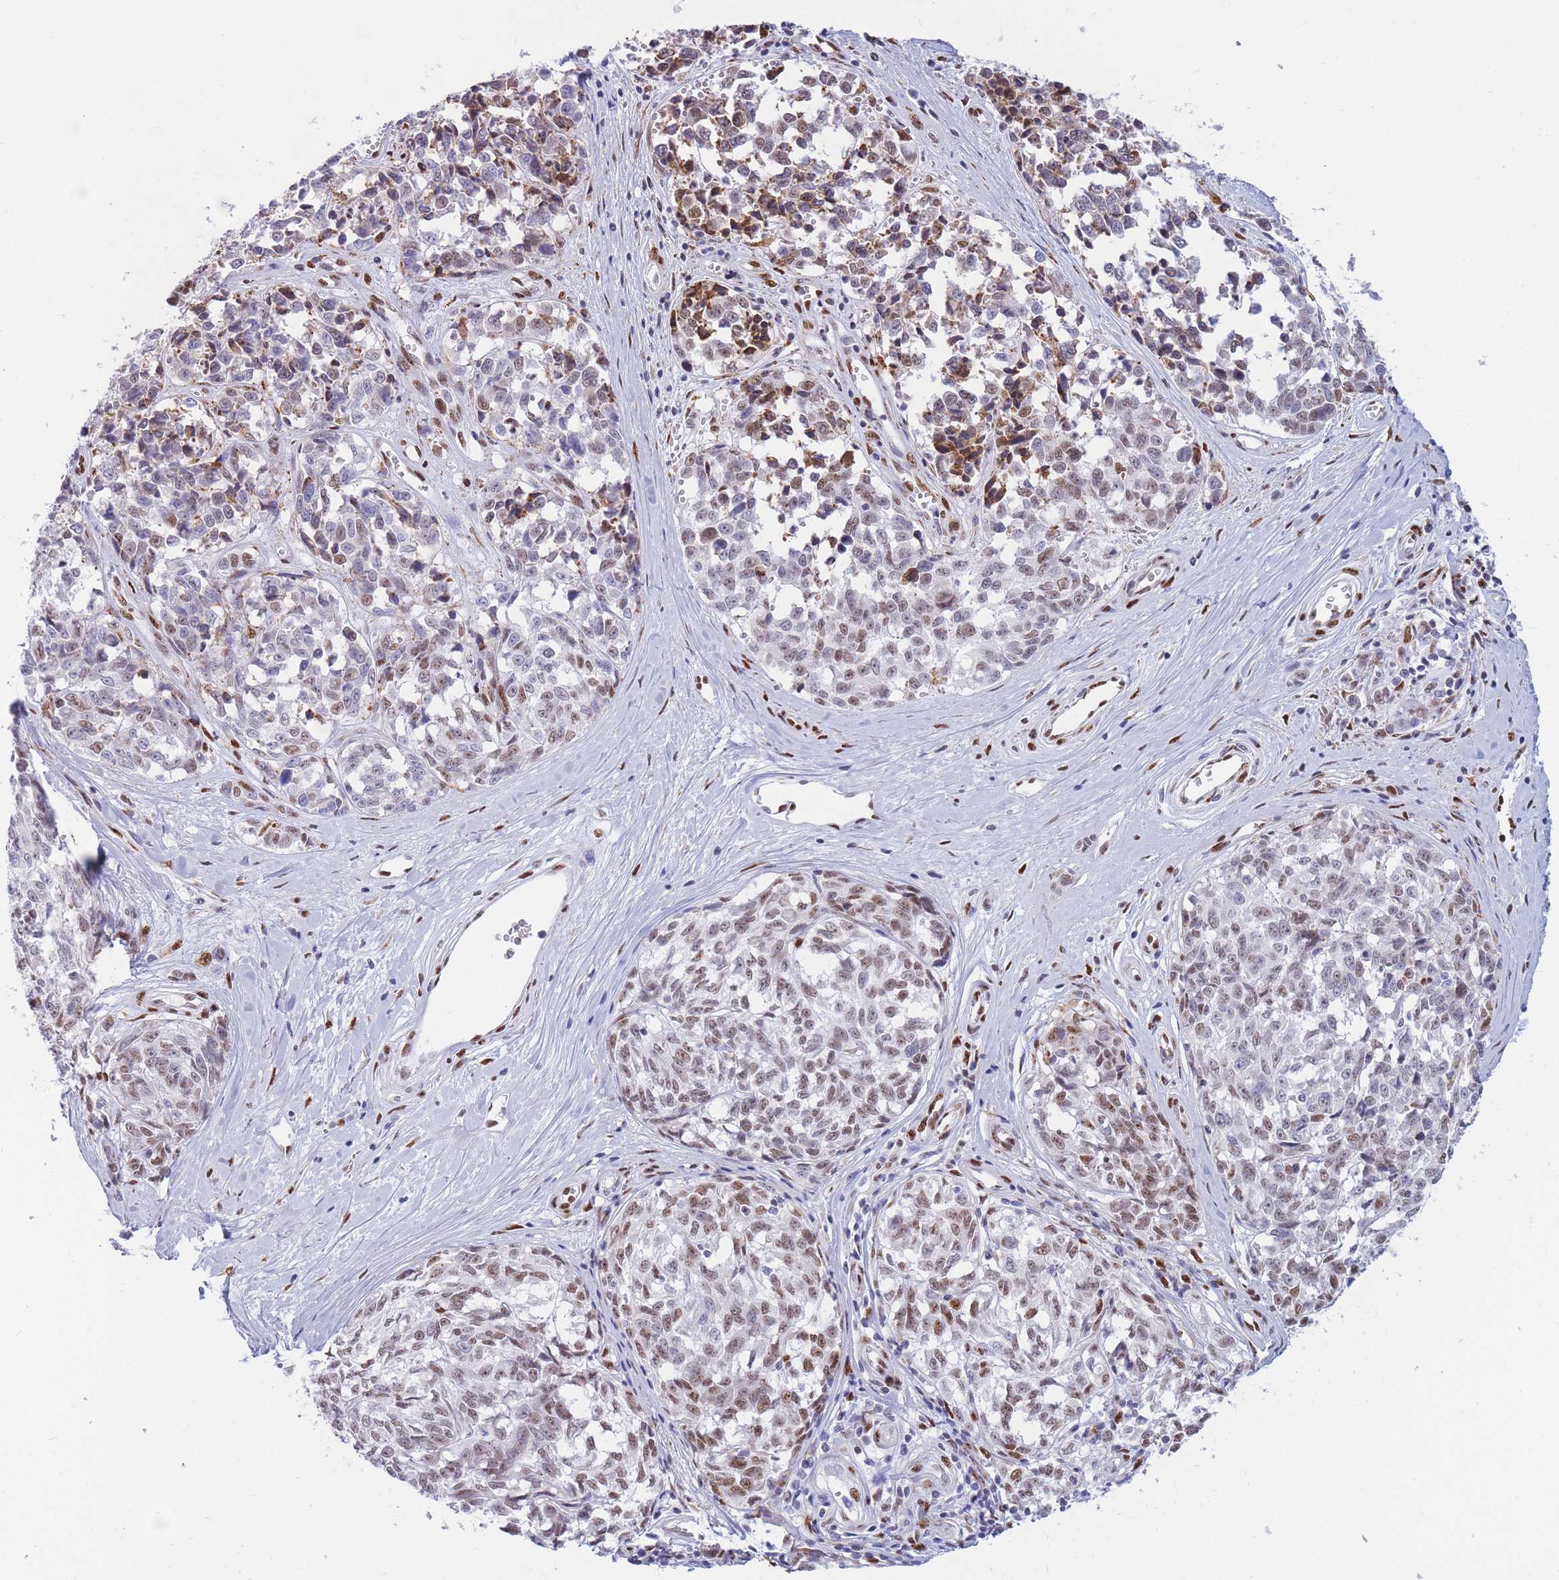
{"staining": {"intensity": "moderate", "quantity": ">75%", "location": "nuclear"}, "tissue": "melanoma", "cell_type": "Tumor cells", "image_type": "cancer", "snomed": [{"axis": "morphology", "description": "Normal tissue, NOS"}, {"axis": "morphology", "description": "Malignant melanoma, NOS"}, {"axis": "topography", "description": "Skin"}], "caption": "Melanoma was stained to show a protein in brown. There is medium levels of moderate nuclear expression in approximately >75% of tumor cells.", "gene": "FAM153A", "patient": {"sex": "female", "age": 64}}